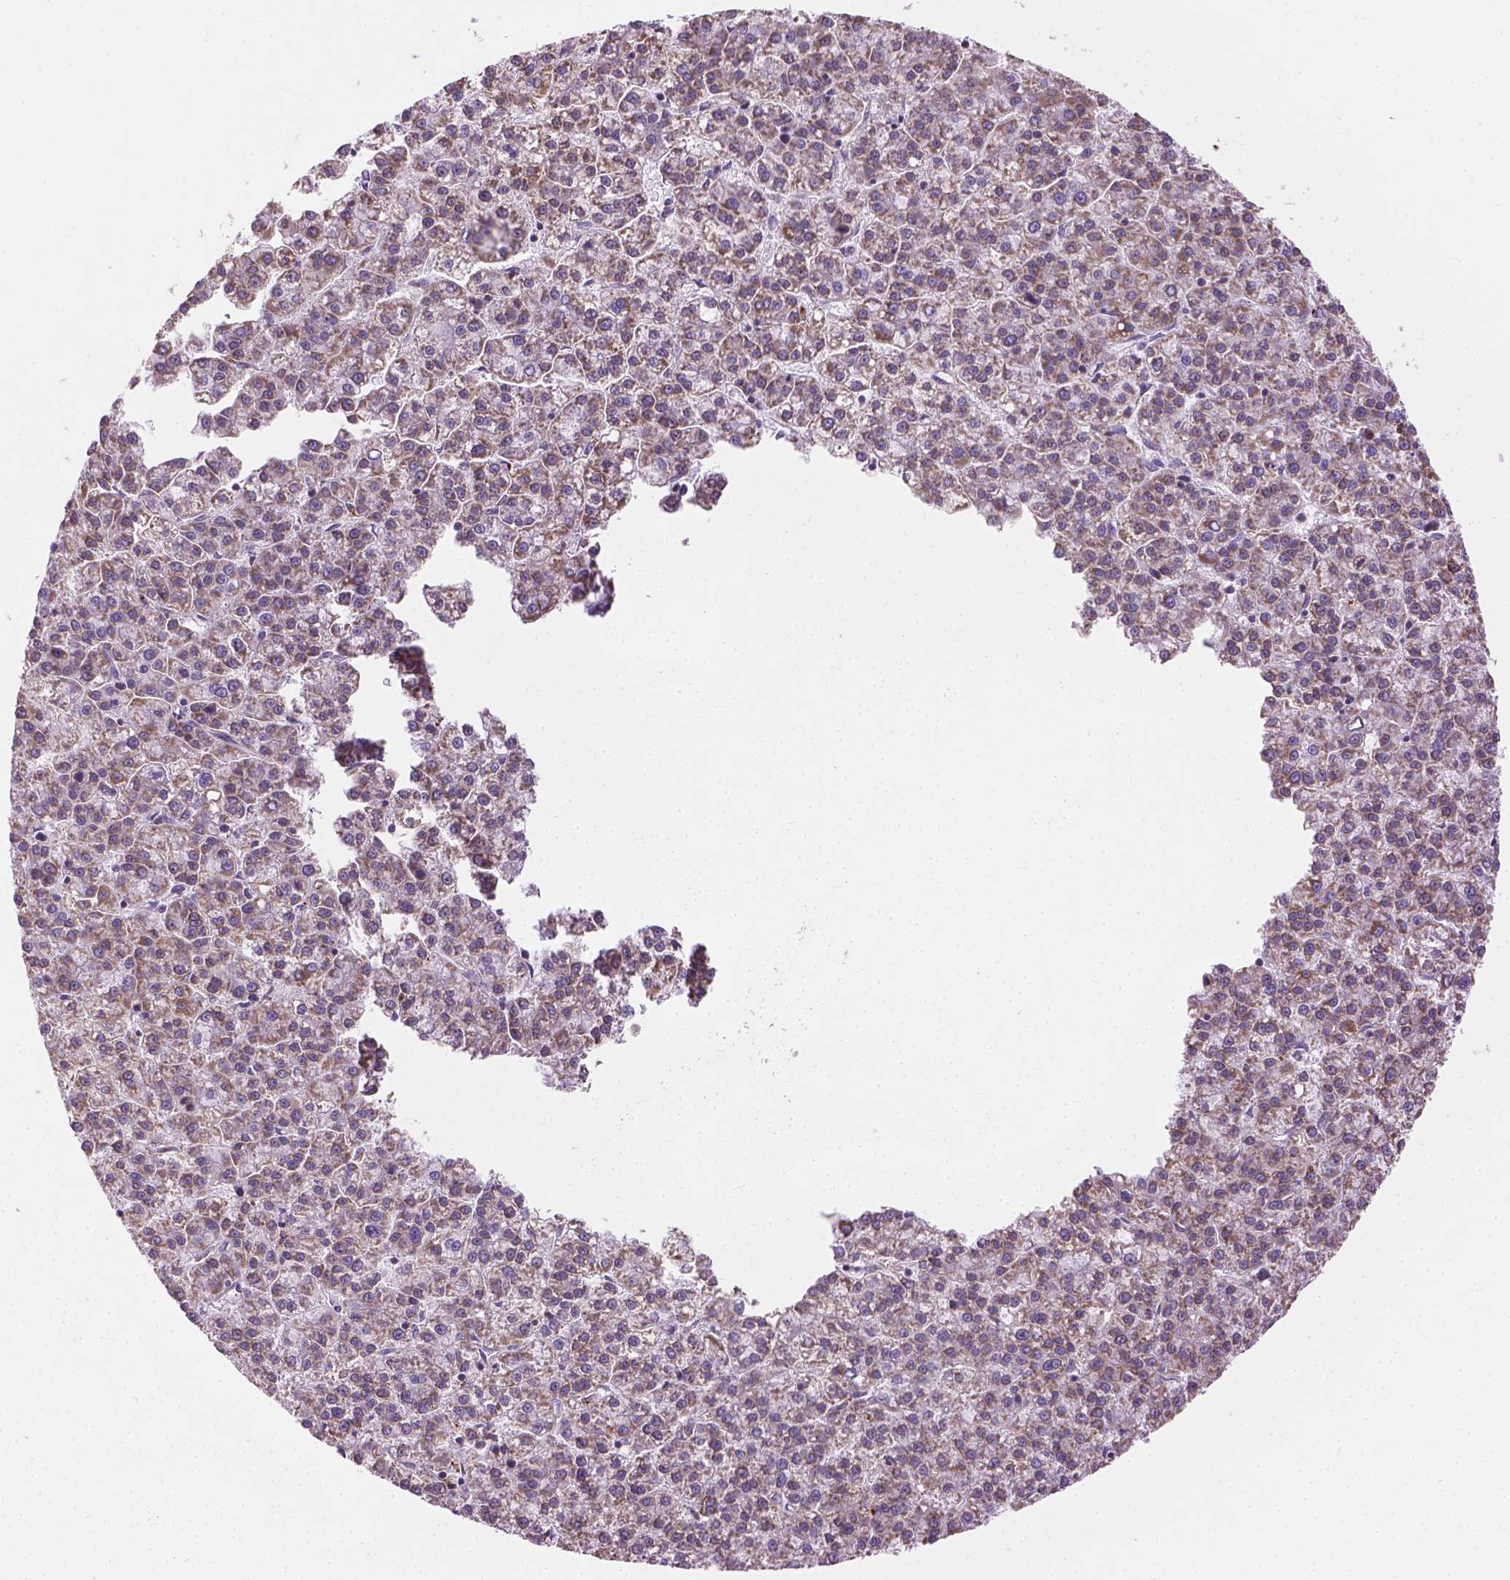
{"staining": {"intensity": "weak", "quantity": "25%-75%", "location": "cytoplasmic/membranous"}, "tissue": "liver cancer", "cell_type": "Tumor cells", "image_type": "cancer", "snomed": [{"axis": "morphology", "description": "Carcinoma, Hepatocellular, NOS"}, {"axis": "topography", "description": "Liver"}], "caption": "Liver cancer stained for a protein (brown) exhibits weak cytoplasmic/membranous positive staining in approximately 25%-75% of tumor cells.", "gene": "VDAC1", "patient": {"sex": "female", "age": 58}}